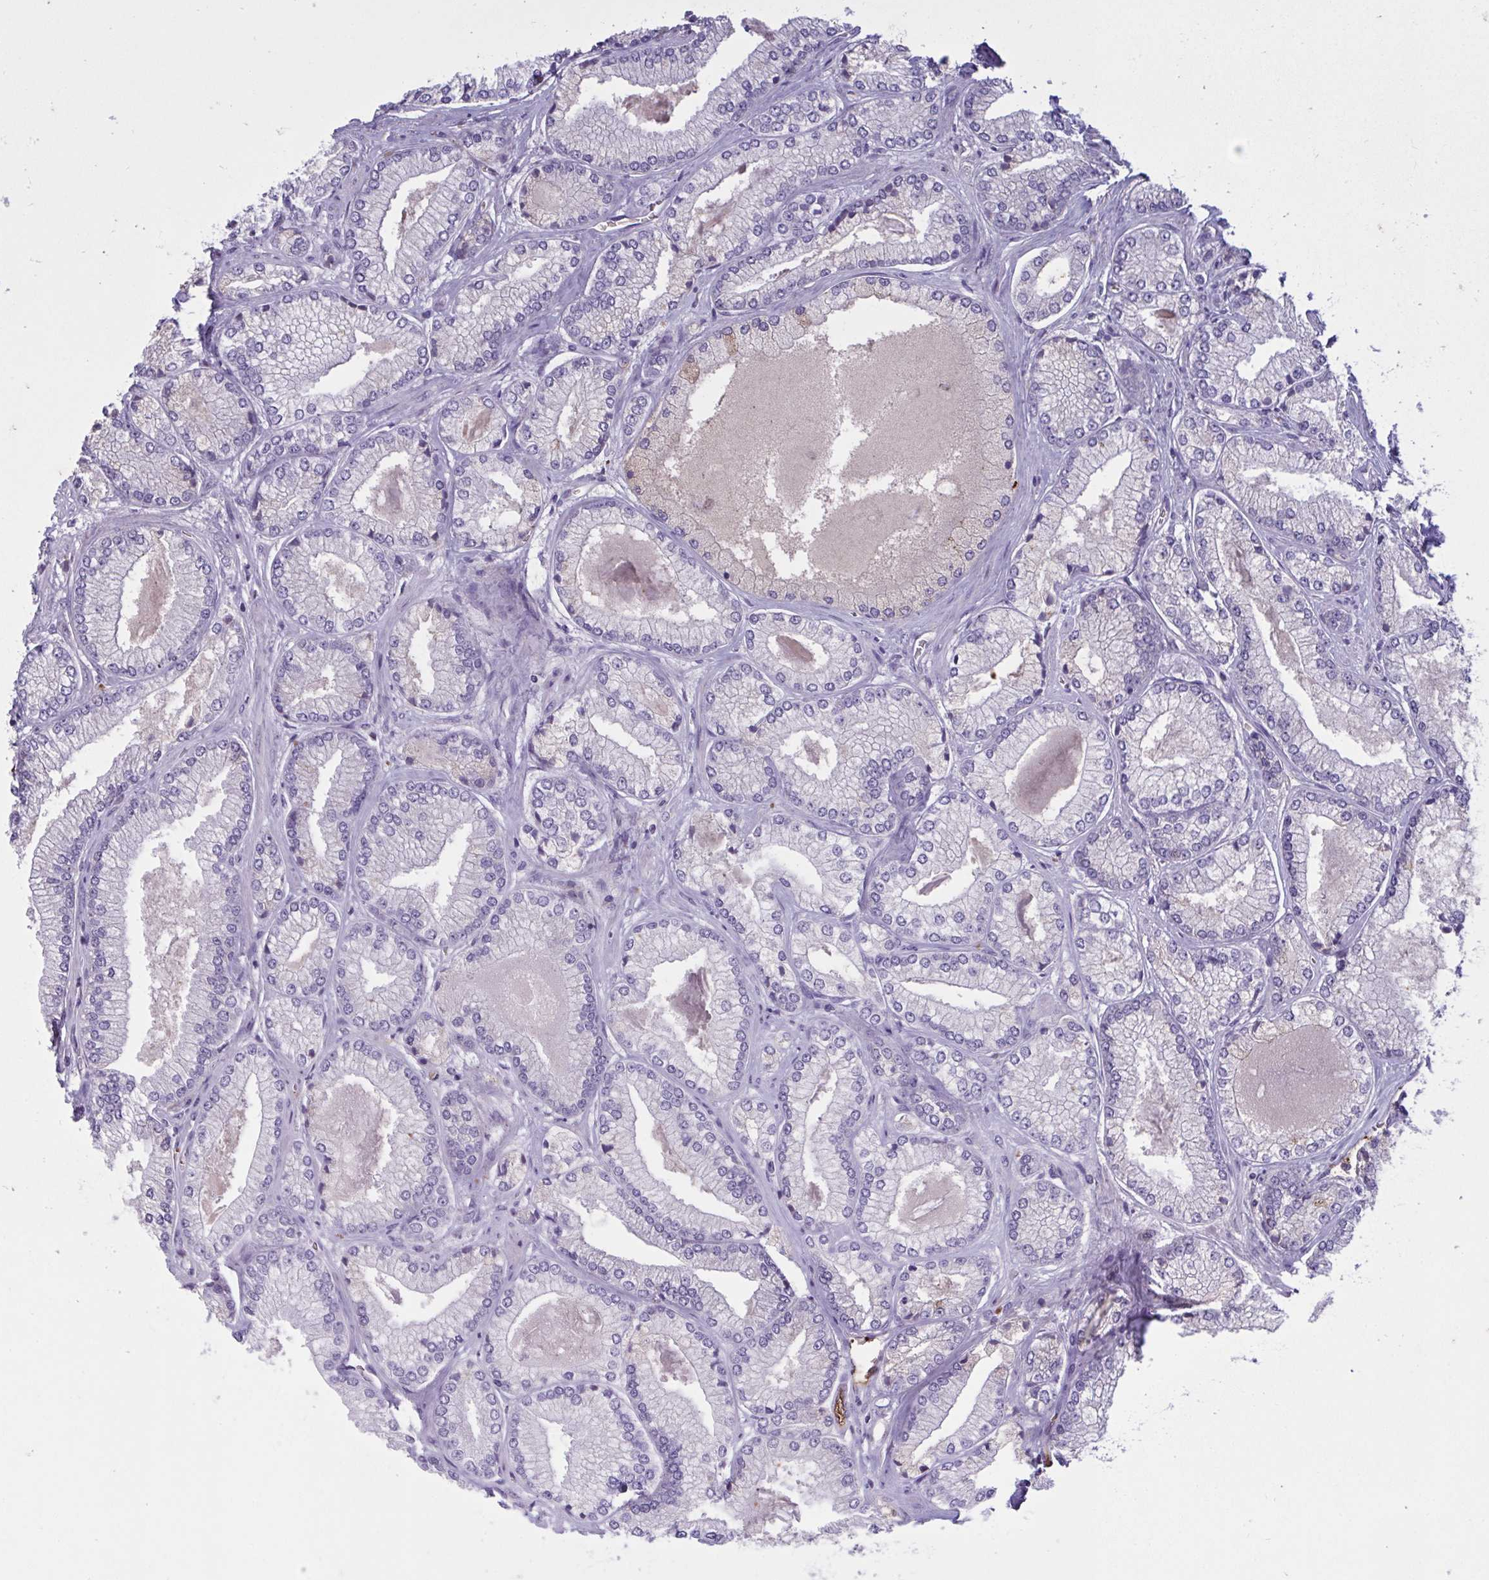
{"staining": {"intensity": "negative", "quantity": "none", "location": "none"}, "tissue": "prostate cancer", "cell_type": "Tumor cells", "image_type": "cancer", "snomed": [{"axis": "morphology", "description": "Adenocarcinoma, Low grade"}, {"axis": "topography", "description": "Prostate"}], "caption": "This is an IHC image of prostate cancer (adenocarcinoma (low-grade)). There is no positivity in tumor cells.", "gene": "IL1R1", "patient": {"sex": "male", "age": 67}}